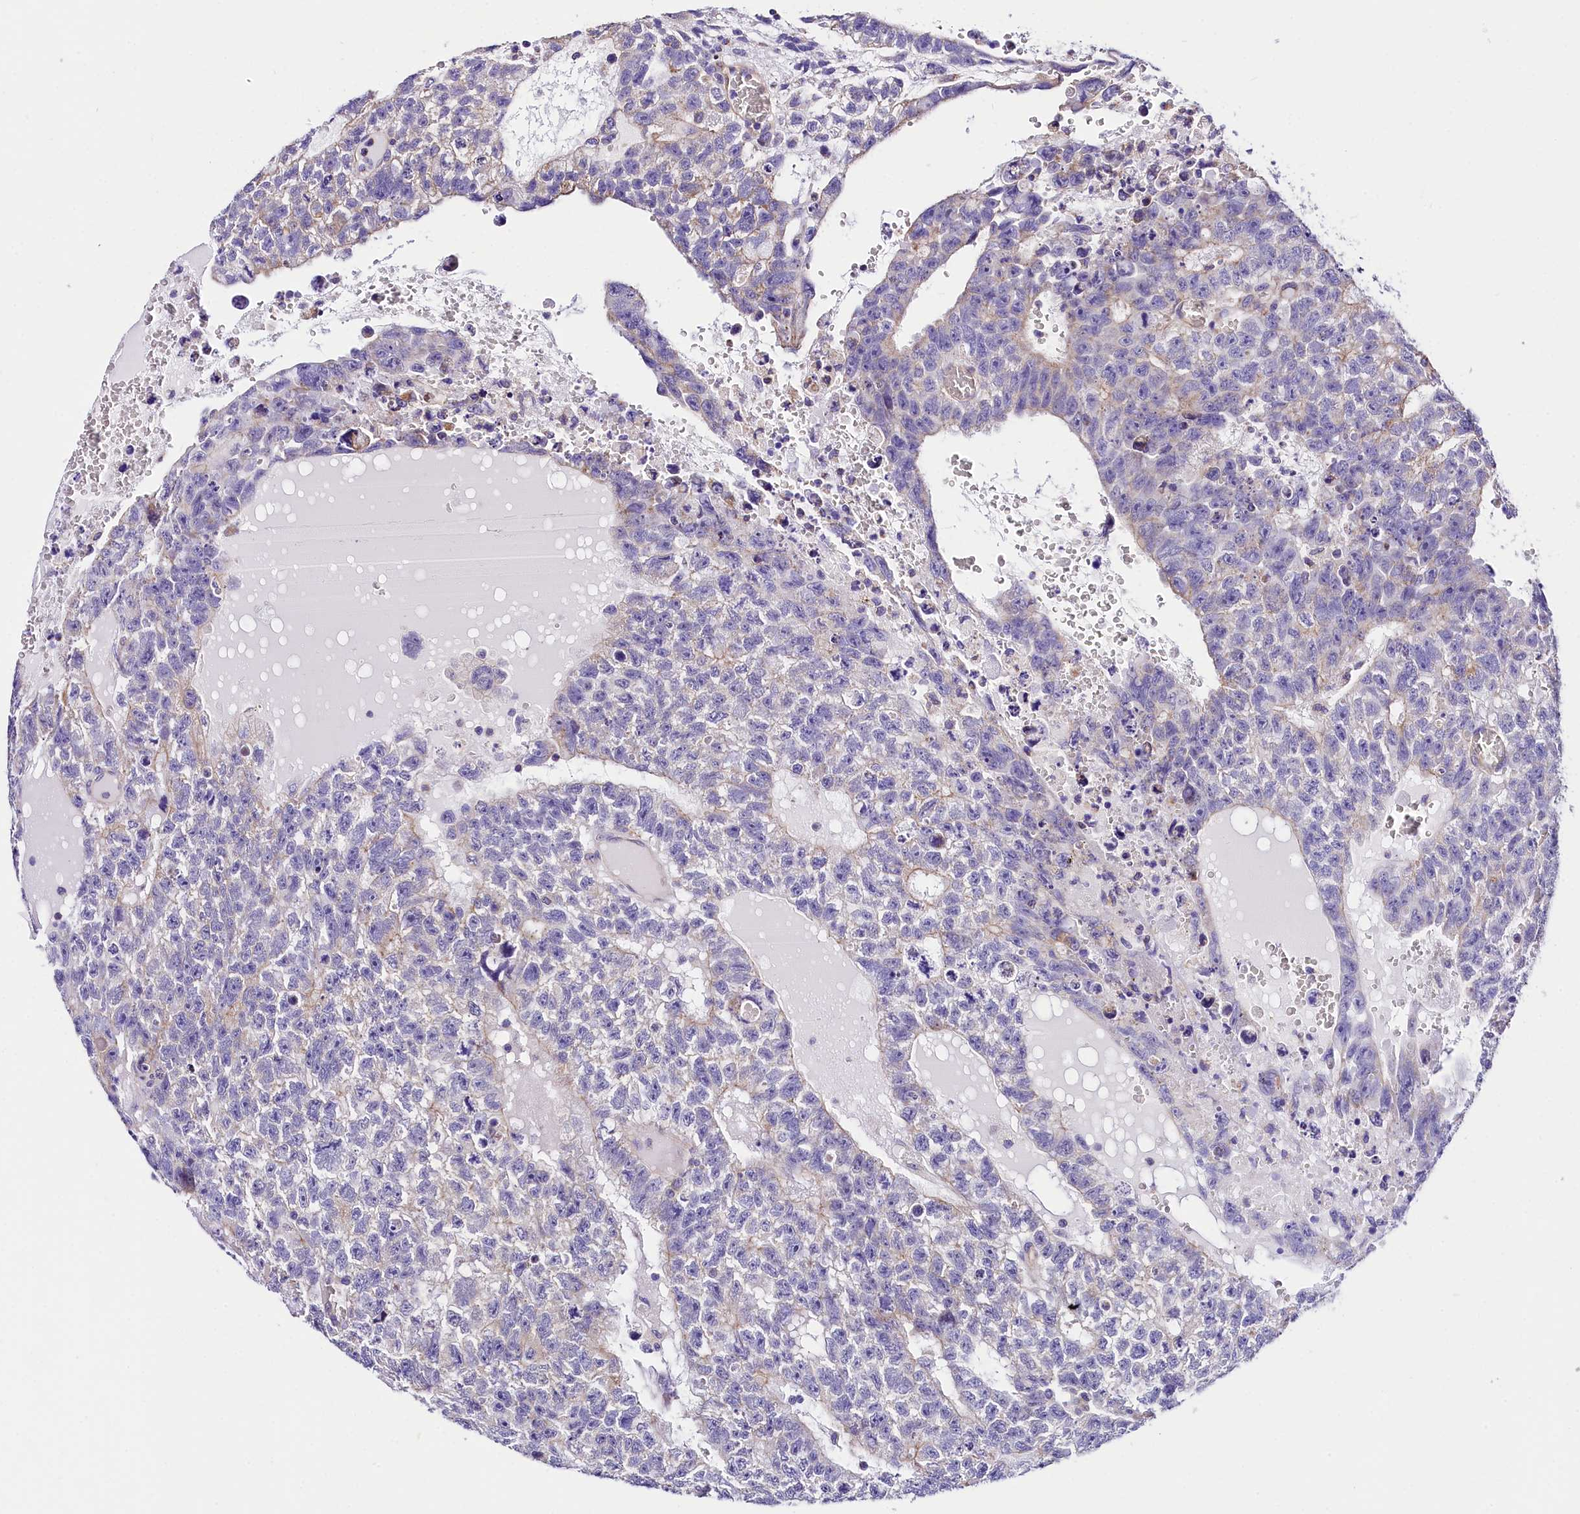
{"staining": {"intensity": "negative", "quantity": "none", "location": "none"}, "tissue": "testis cancer", "cell_type": "Tumor cells", "image_type": "cancer", "snomed": [{"axis": "morphology", "description": "Carcinoma, Embryonal, NOS"}, {"axis": "topography", "description": "Testis"}], "caption": "Testis cancer (embryonal carcinoma) stained for a protein using immunohistochemistry (IHC) reveals no staining tumor cells.", "gene": "ACAA2", "patient": {"sex": "male", "age": 26}}